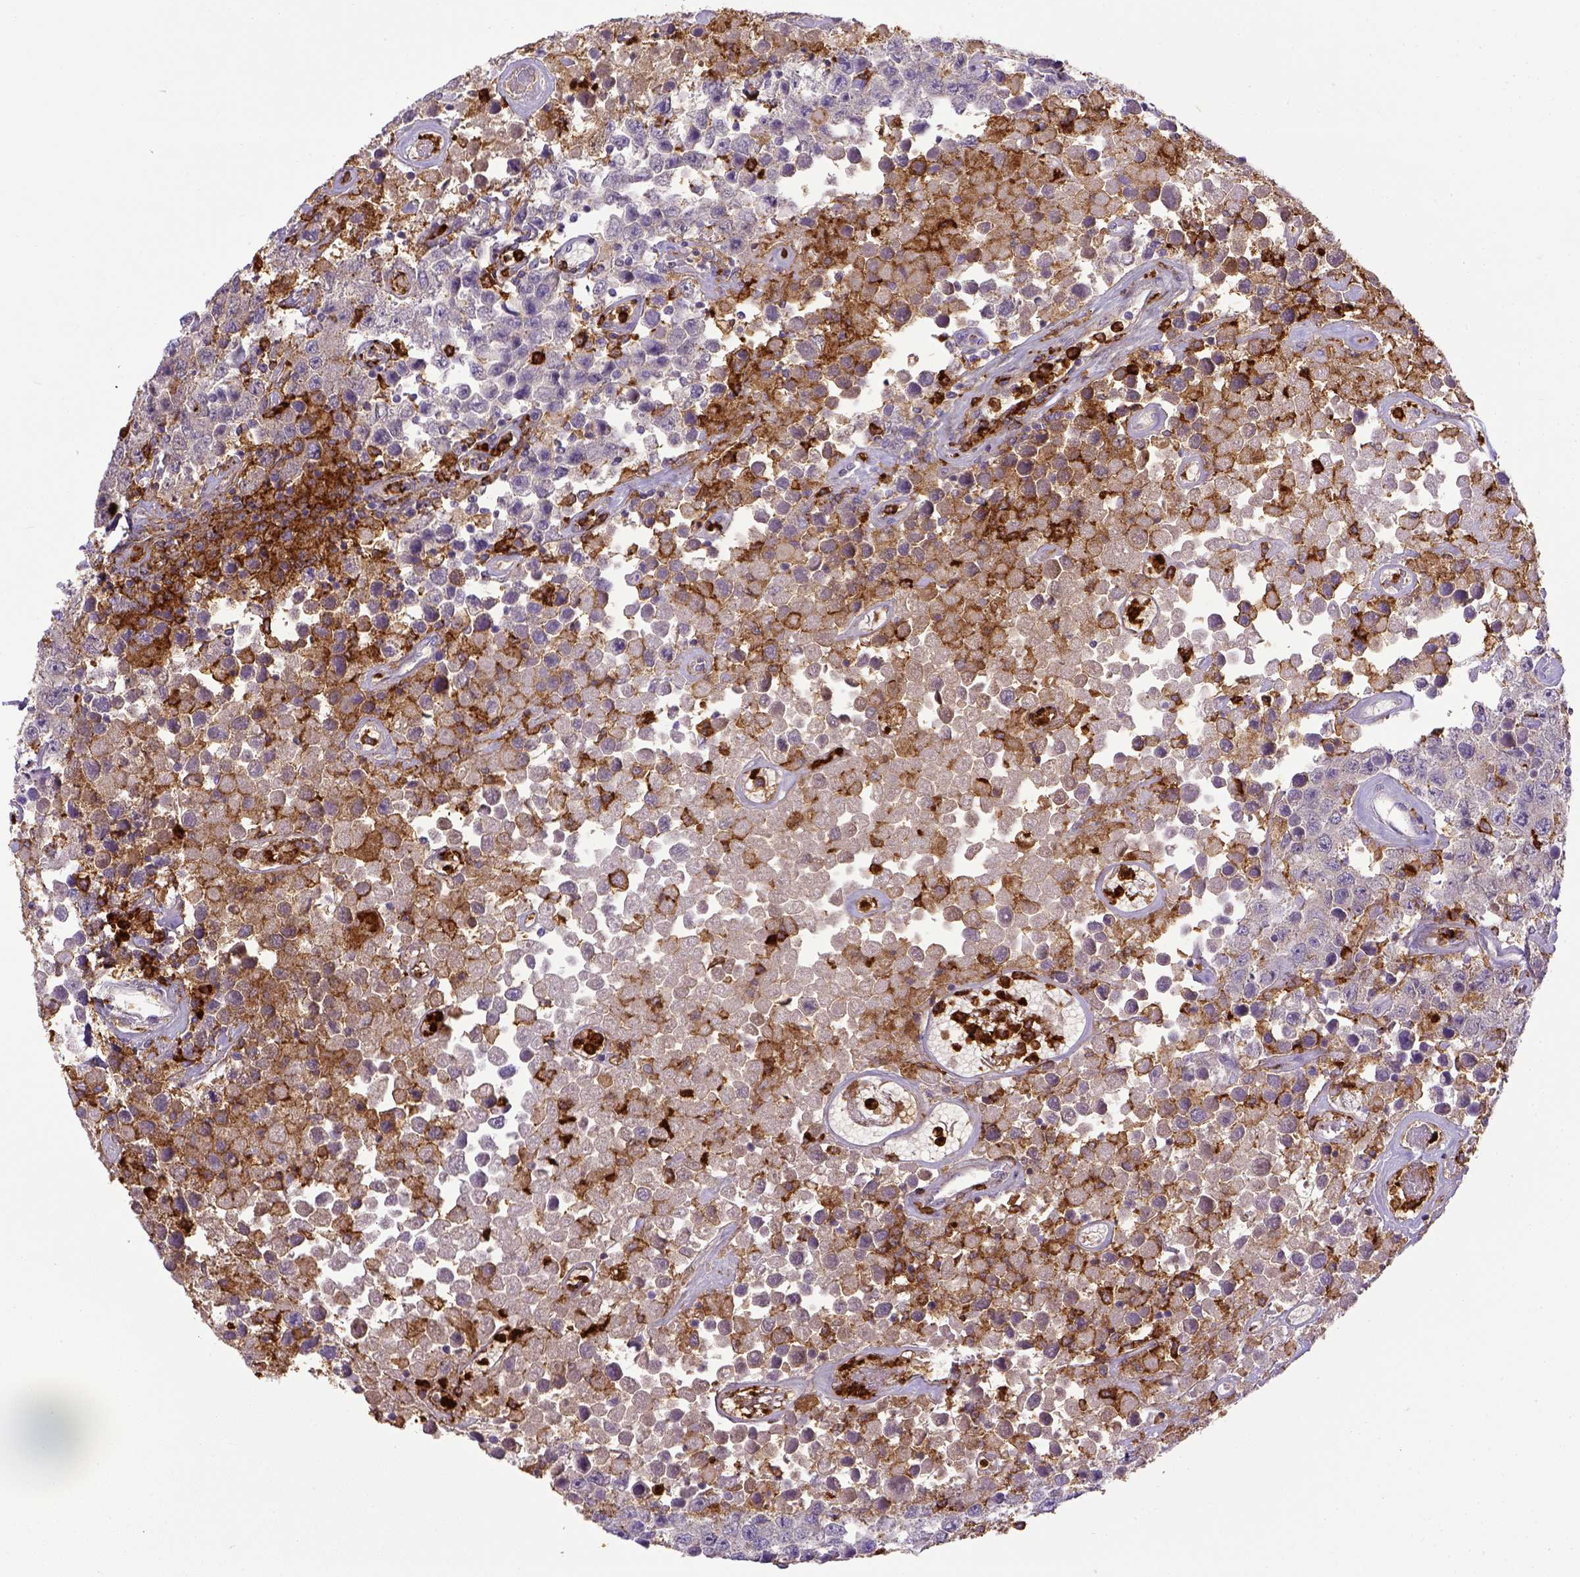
{"staining": {"intensity": "negative", "quantity": "none", "location": "none"}, "tissue": "testis cancer", "cell_type": "Tumor cells", "image_type": "cancer", "snomed": [{"axis": "morphology", "description": "Seminoma, NOS"}, {"axis": "topography", "description": "Testis"}], "caption": "High power microscopy micrograph of an immunohistochemistry photomicrograph of testis cancer (seminoma), revealing no significant positivity in tumor cells.", "gene": "ITGAM", "patient": {"sex": "male", "age": 52}}